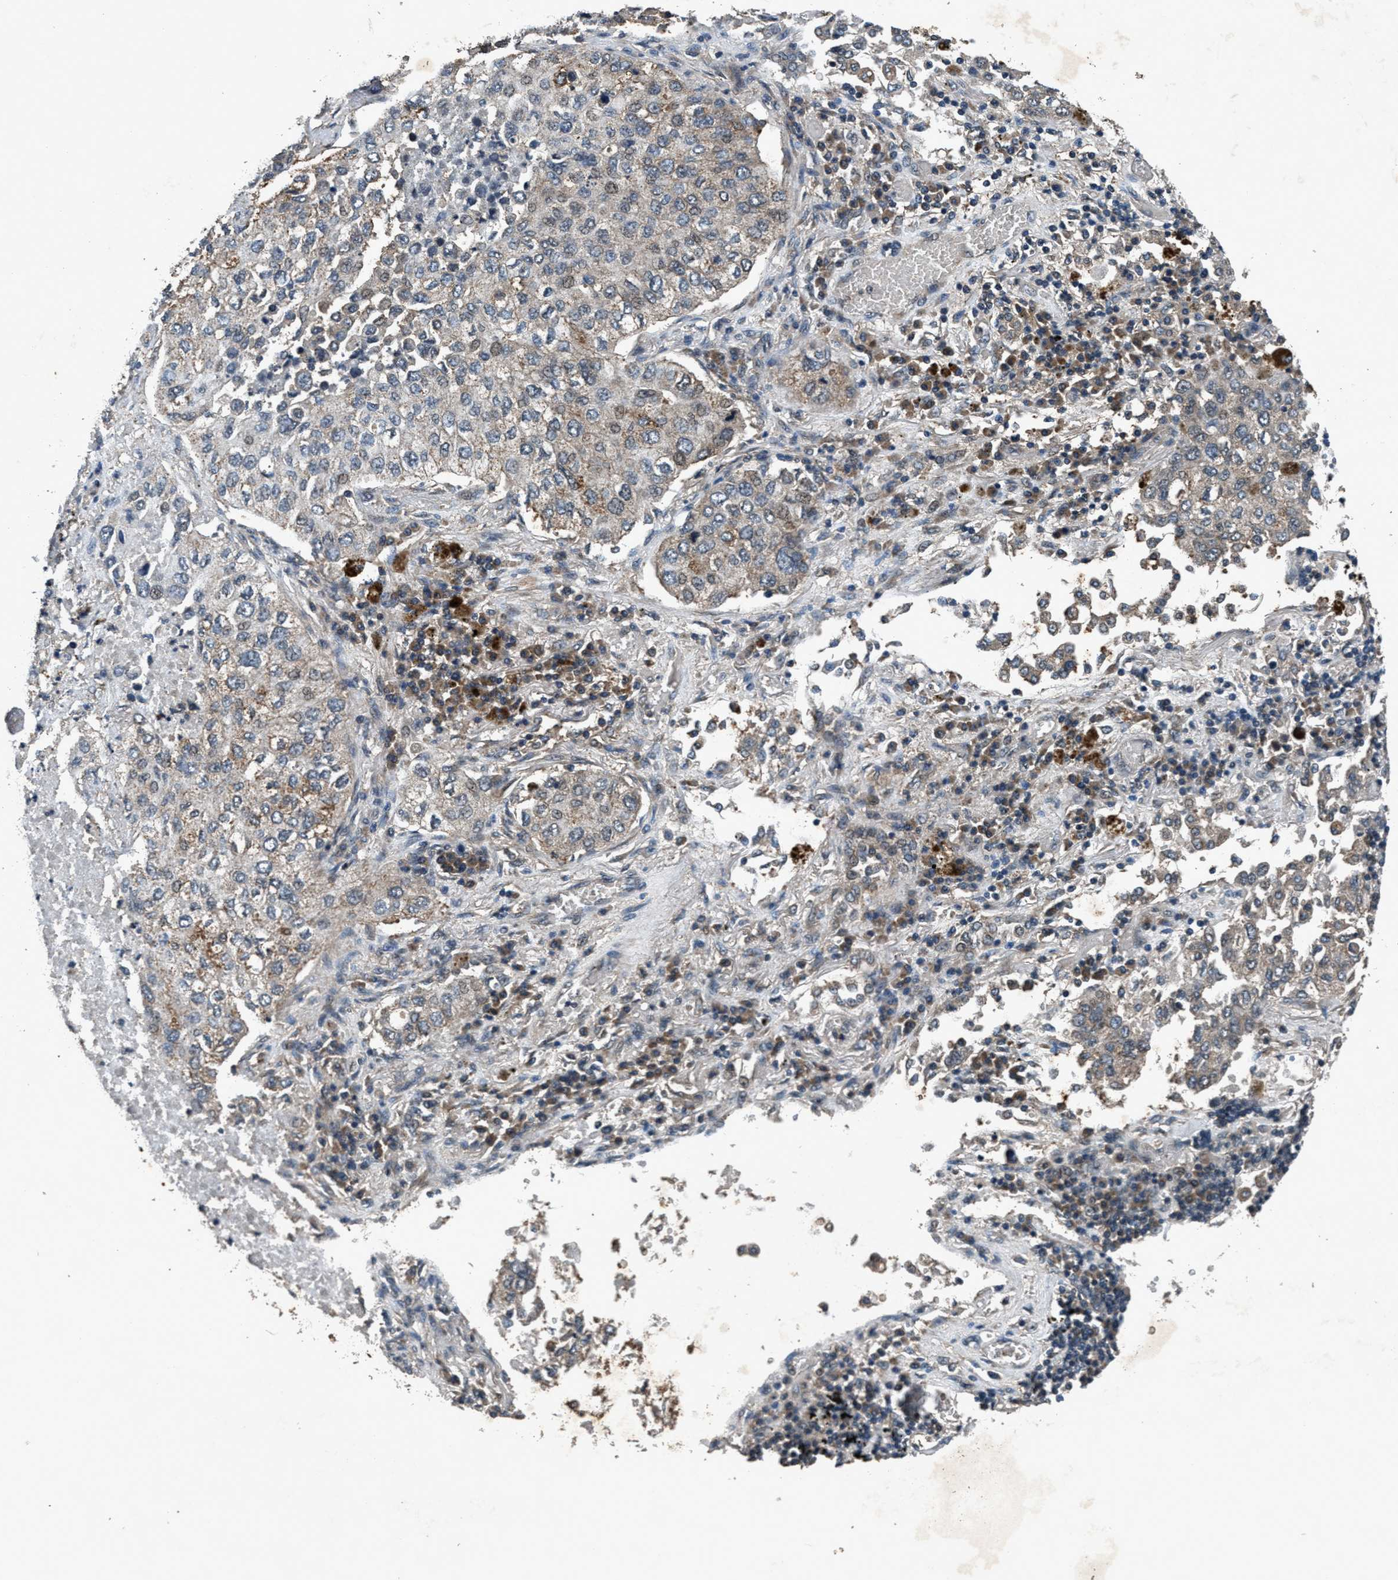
{"staining": {"intensity": "weak", "quantity": "25%-75%", "location": "cytoplasmic/membranous"}, "tissue": "lung cancer", "cell_type": "Tumor cells", "image_type": "cancer", "snomed": [{"axis": "morphology", "description": "Inflammation, NOS"}, {"axis": "morphology", "description": "Adenocarcinoma, NOS"}, {"axis": "topography", "description": "Lung"}], "caption": "Weak cytoplasmic/membranous expression for a protein is present in about 25%-75% of tumor cells of adenocarcinoma (lung) using IHC.", "gene": "AKT1S1", "patient": {"sex": "male", "age": 63}}